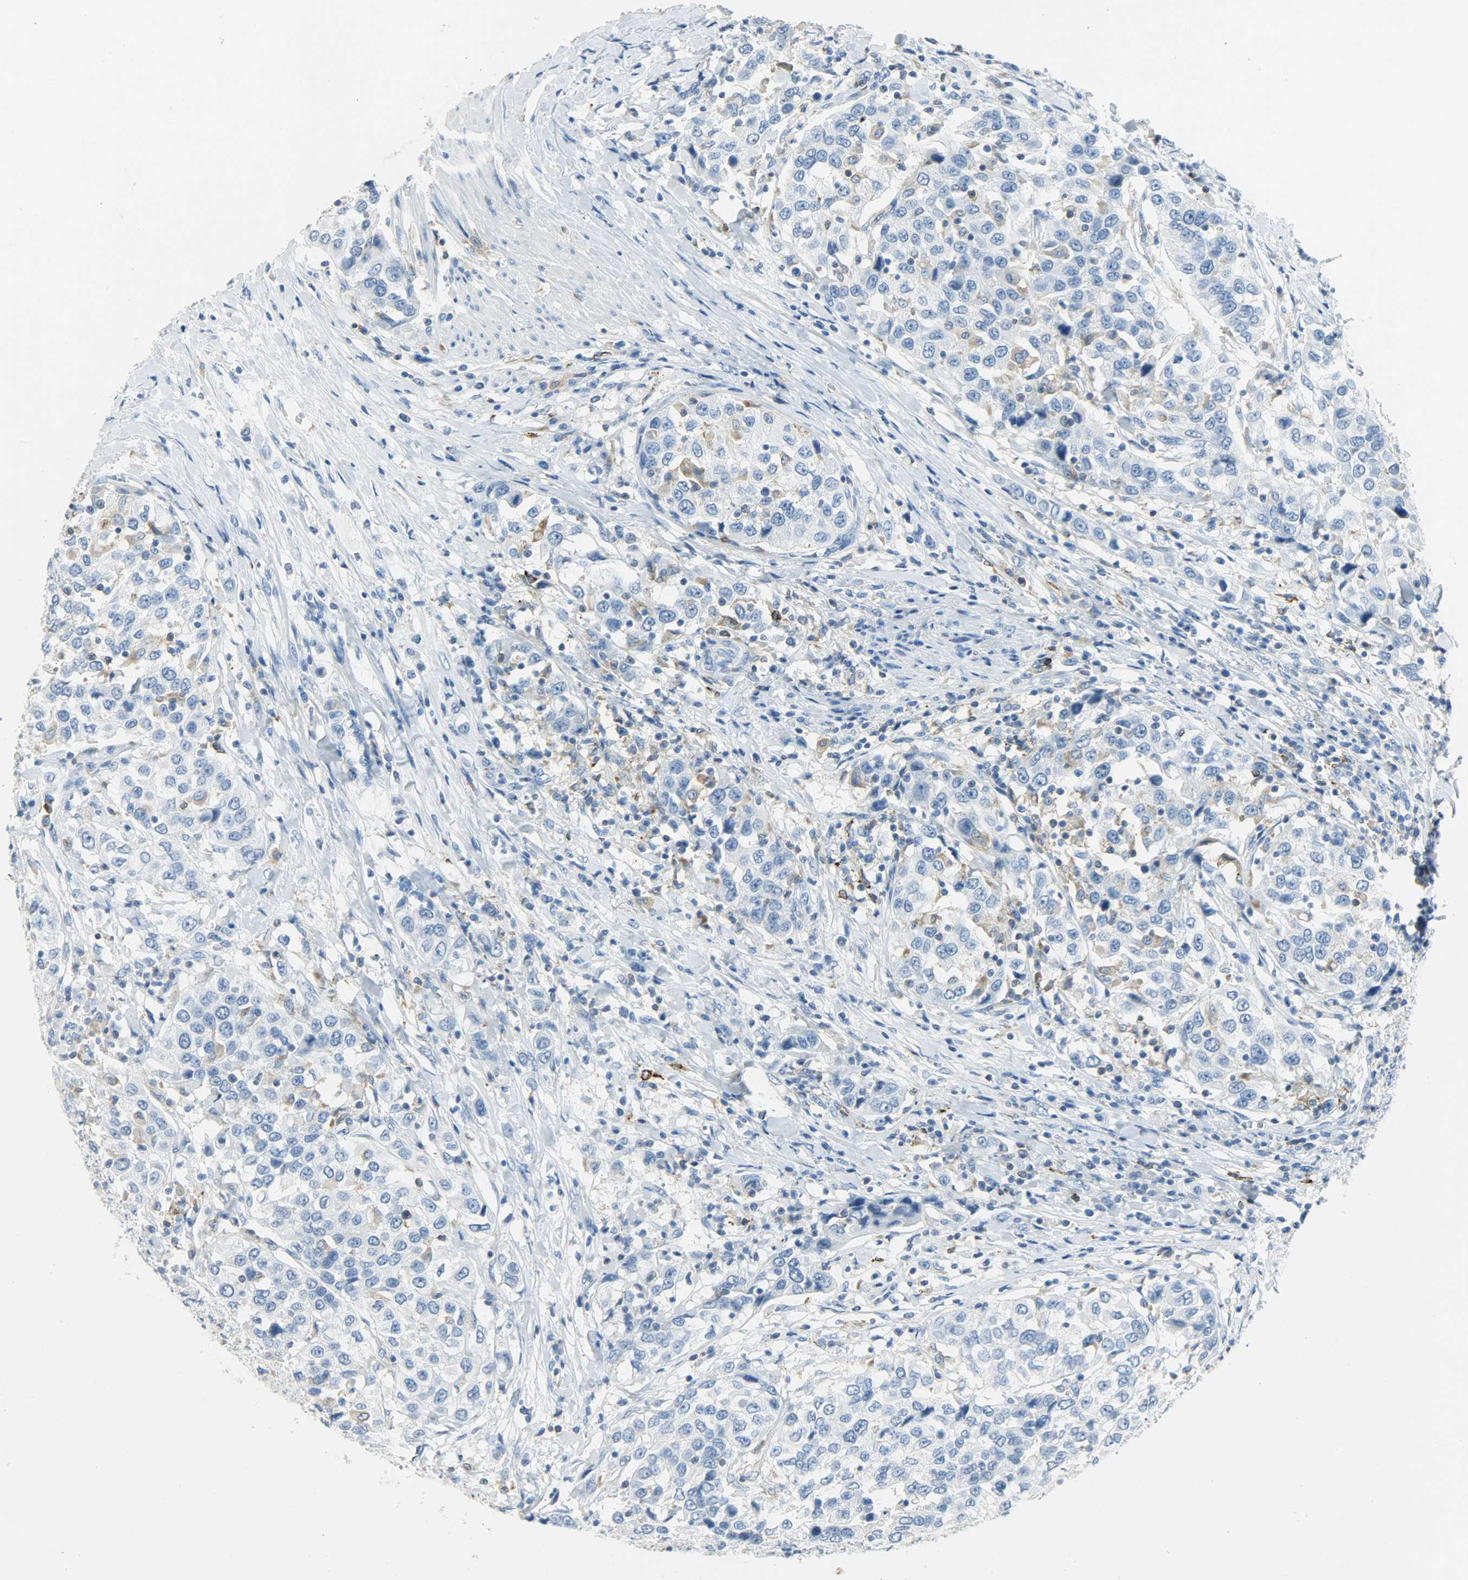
{"staining": {"intensity": "negative", "quantity": "none", "location": "none"}, "tissue": "urothelial cancer", "cell_type": "Tumor cells", "image_type": "cancer", "snomed": [{"axis": "morphology", "description": "Urothelial carcinoma, High grade"}, {"axis": "topography", "description": "Urinary bladder"}], "caption": "DAB immunohistochemical staining of urothelial carcinoma (high-grade) shows no significant expression in tumor cells.", "gene": "PTPN6", "patient": {"sex": "female", "age": 80}}